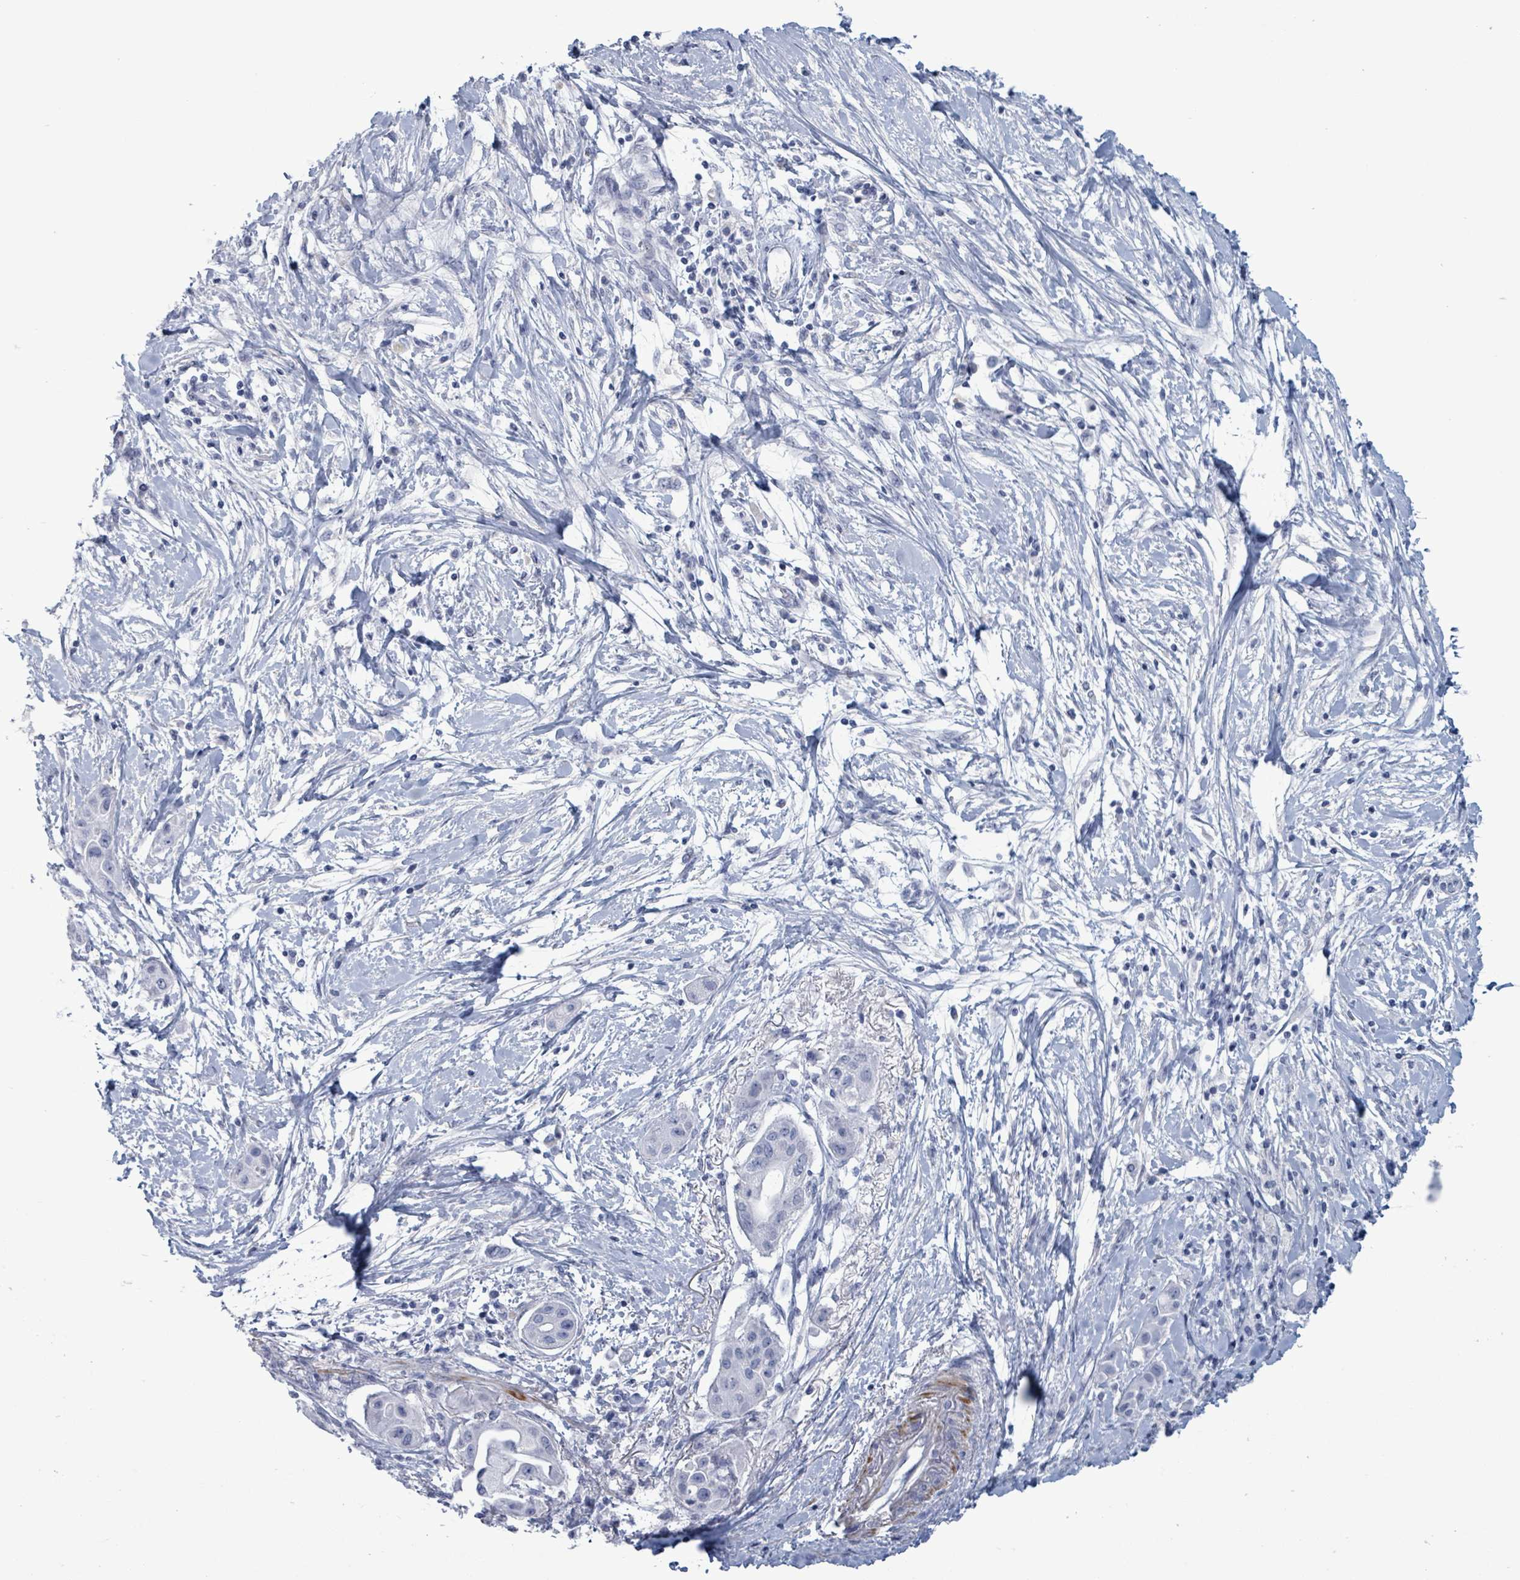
{"staining": {"intensity": "negative", "quantity": "none", "location": "none"}, "tissue": "pancreatic cancer", "cell_type": "Tumor cells", "image_type": "cancer", "snomed": [{"axis": "morphology", "description": "Adenocarcinoma, NOS"}, {"axis": "topography", "description": "Pancreas"}], "caption": "Protein analysis of pancreatic cancer demonstrates no significant positivity in tumor cells.", "gene": "ZNF771", "patient": {"sex": "male", "age": 68}}